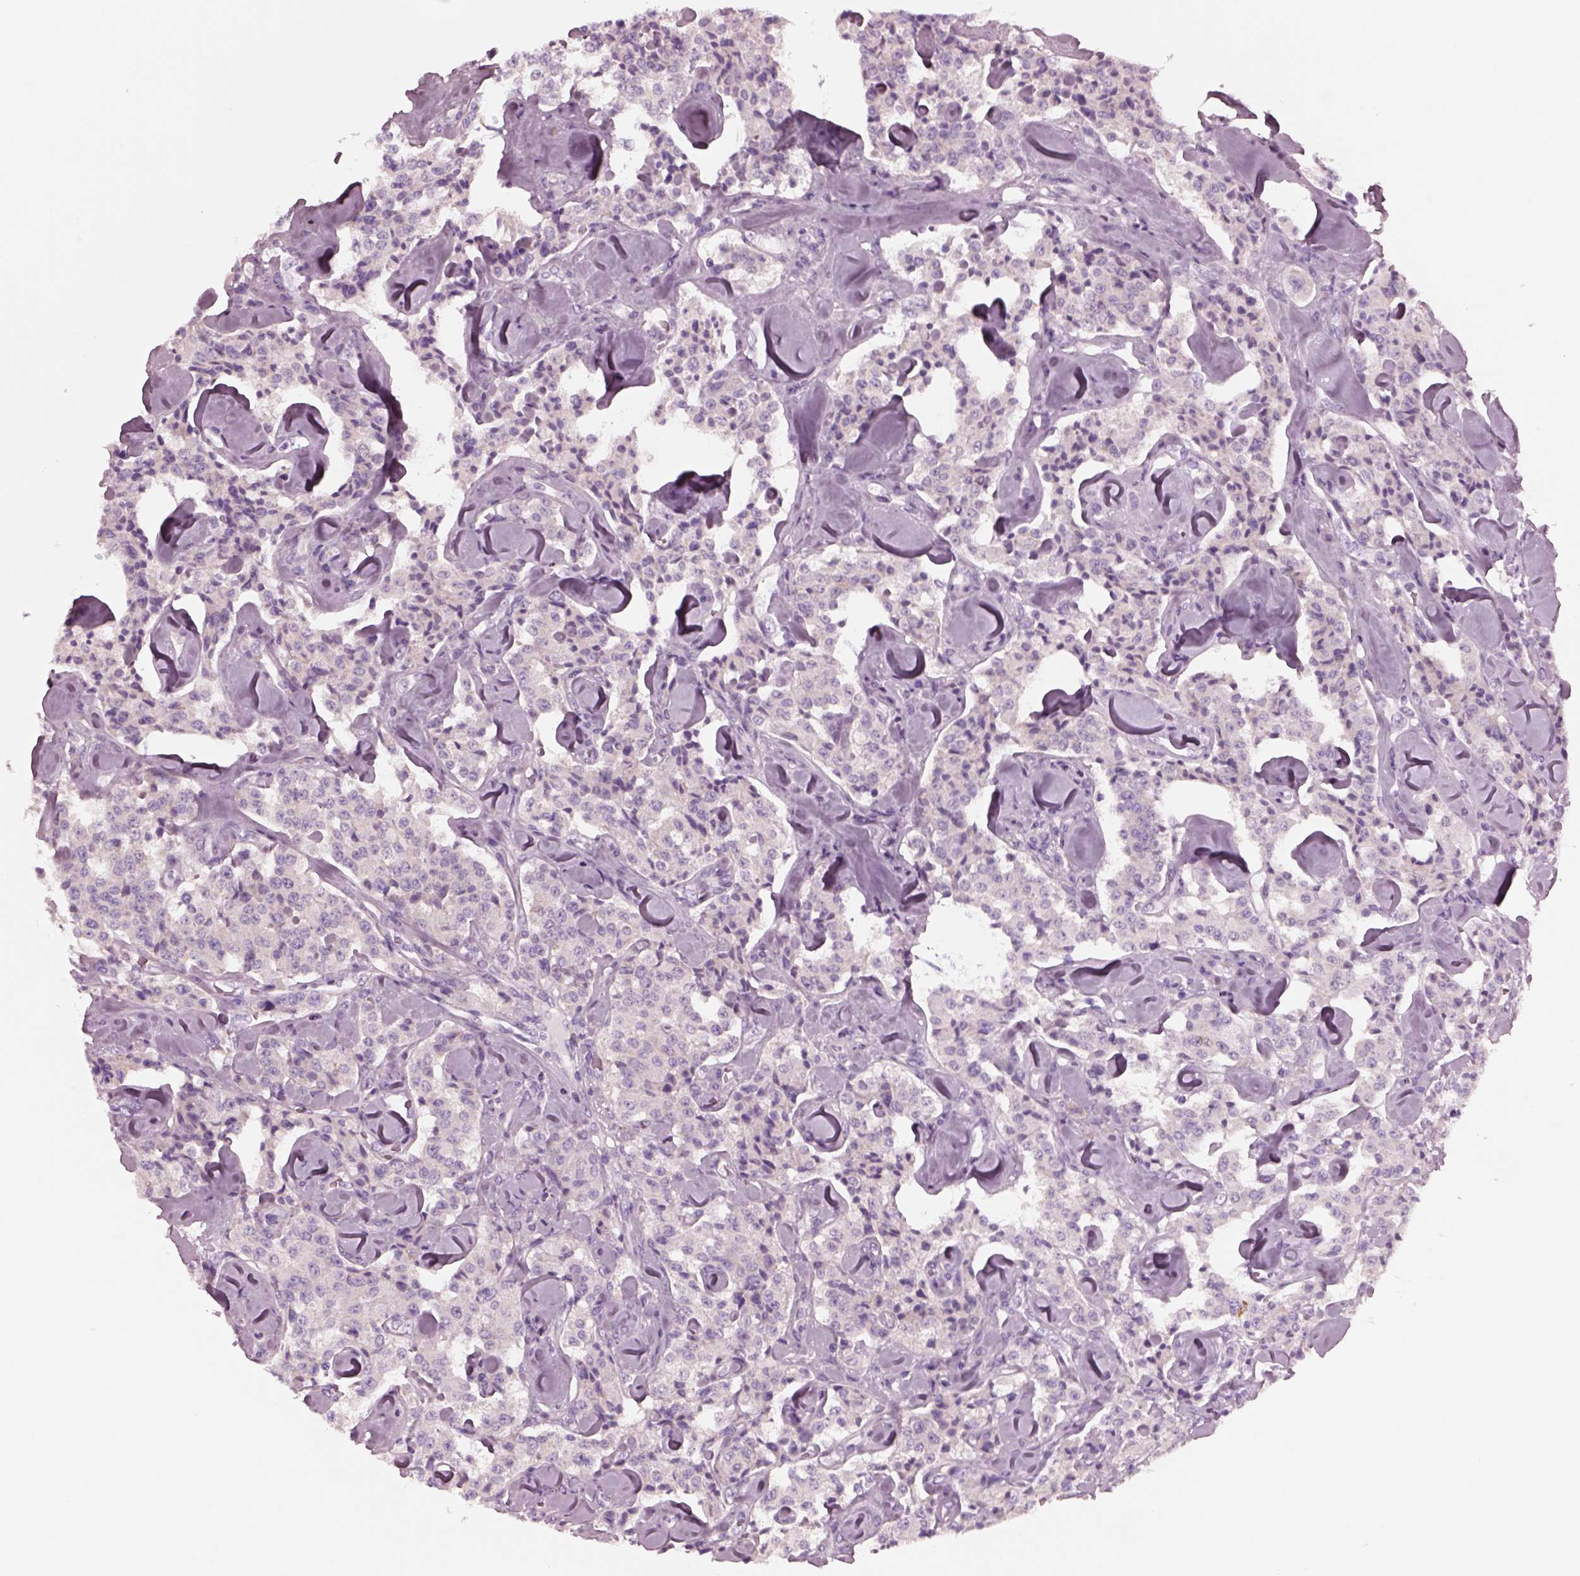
{"staining": {"intensity": "negative", "quantity": "none", "location": "none"}, "tissue": "carcinoid", "cell_type": "Tumor cells", "image_type": "cancer", "snomed": [{"axis": "morphology", "description": "Carcinoid, malignant, NOS"}, {"axis": "topography", "description": "Pancreas"}], "caption": "Immunohistochemical staining of malignant carcinoid demonstrates no significant expression in tumor cells.", "gene": "GDF11", "patient": {"sex": "male", "age": 41}}